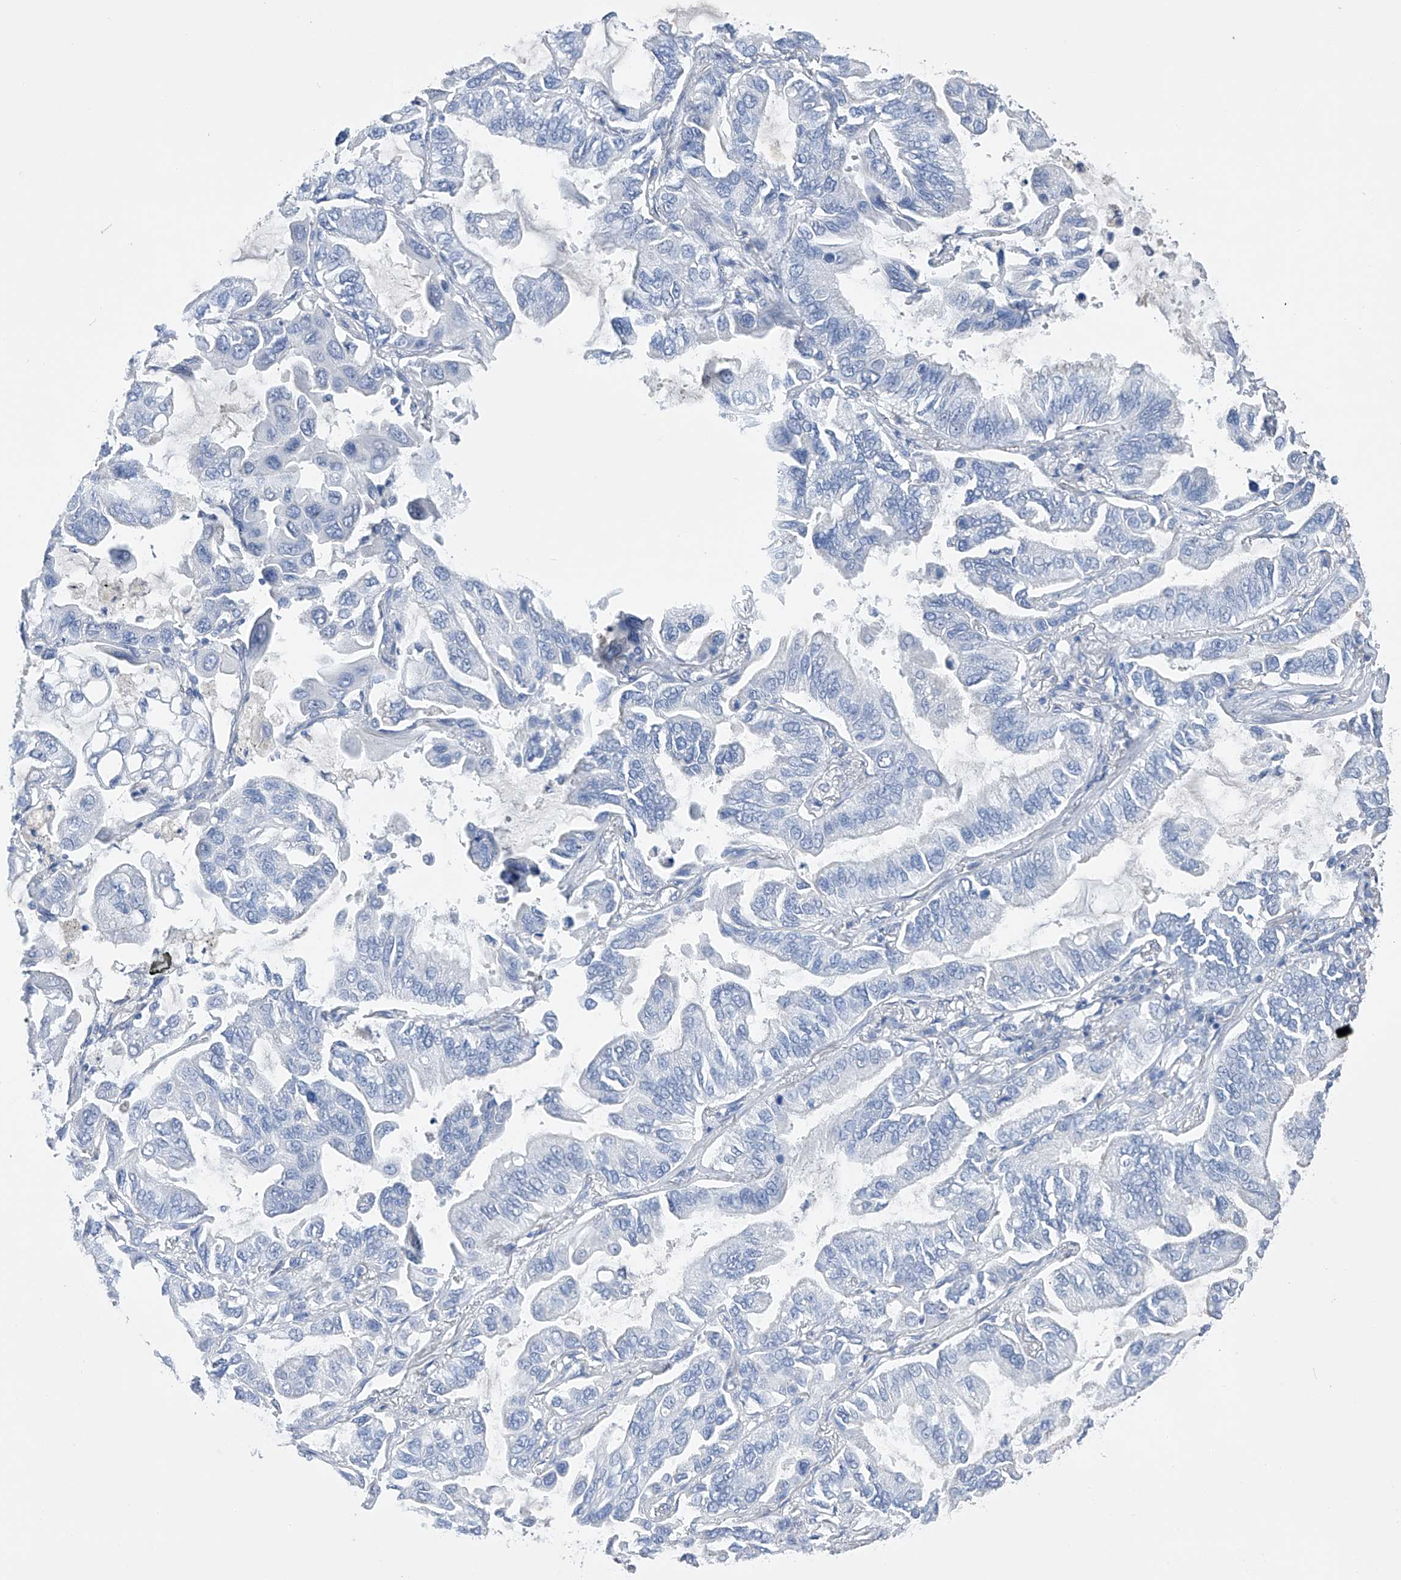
{"staining": {"intensity": "negative", "quantity": "none", "location": "none"}, "tissue": "lung cancer", "cell_type": "Tumor cells", "image_type": "cancer", "snomed": [{"axis": "morphology", "description": "Adenocarcinoma, NOS"}, {"axis": "topography", "description": "Lung"}], "caption": "Lung cancer was stained to show a protein in brown. There is no significant staining in tumor cells.", "gene": "ADRA1A", "patient": {"sex": "male", "age": 64}}